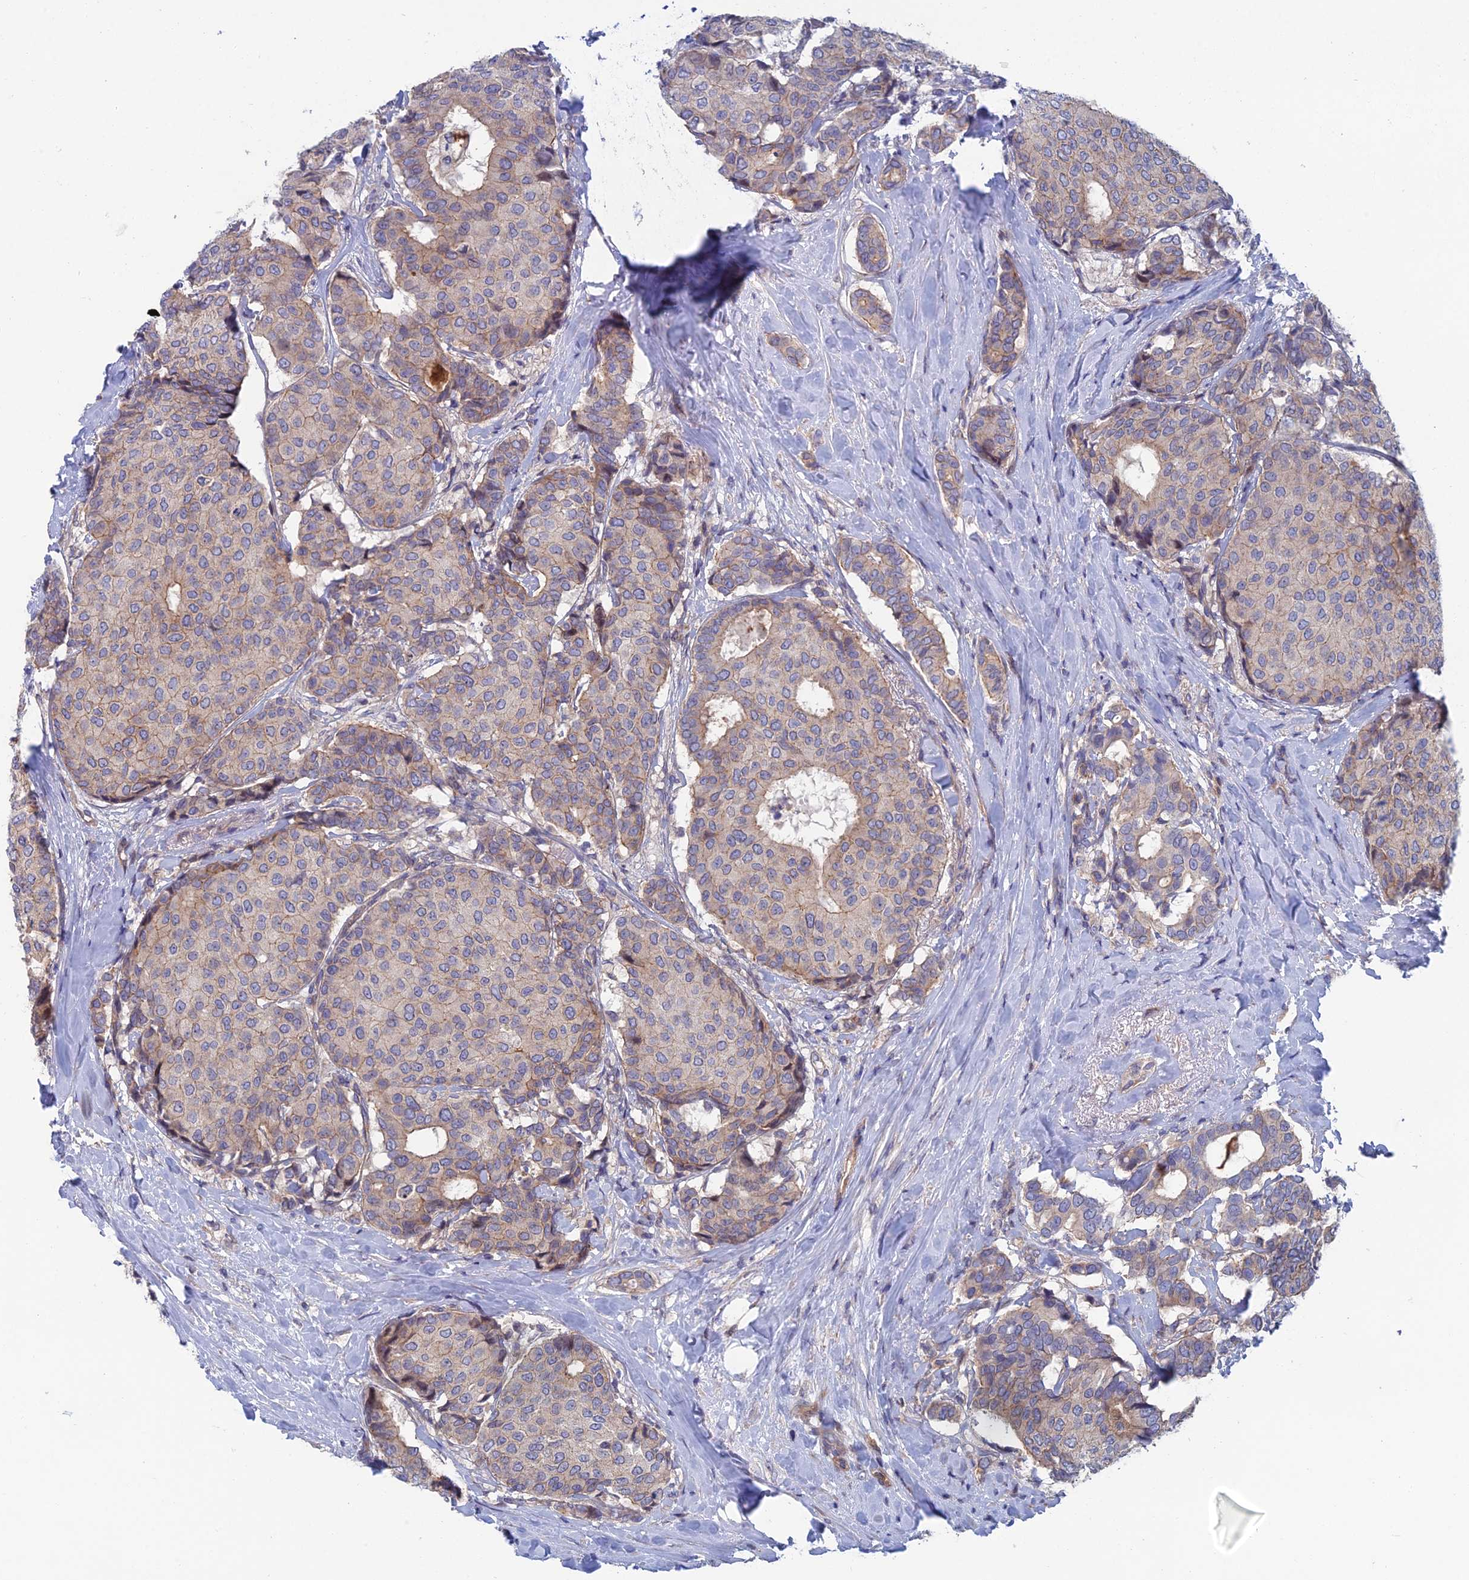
{"staining": {"intensity": "weak", "quantity": "25%-75%", "location": "cytoplasmic/membranous"}, "tissue": "breast cancer", "cell_type": "Tumor cells", "image_type": "cancer", "snomed": [{"axis": "morphology", "description": "Duct carcinoma"}, {"axis": "topography", "description": "Breast"}], "caption": "Human invasive ductal carcinoma (breast) stained with a protein marker reveals weak staining in tumor cells.", "gene": "USP37", "patient": {"sex": "female", "age": 75}}